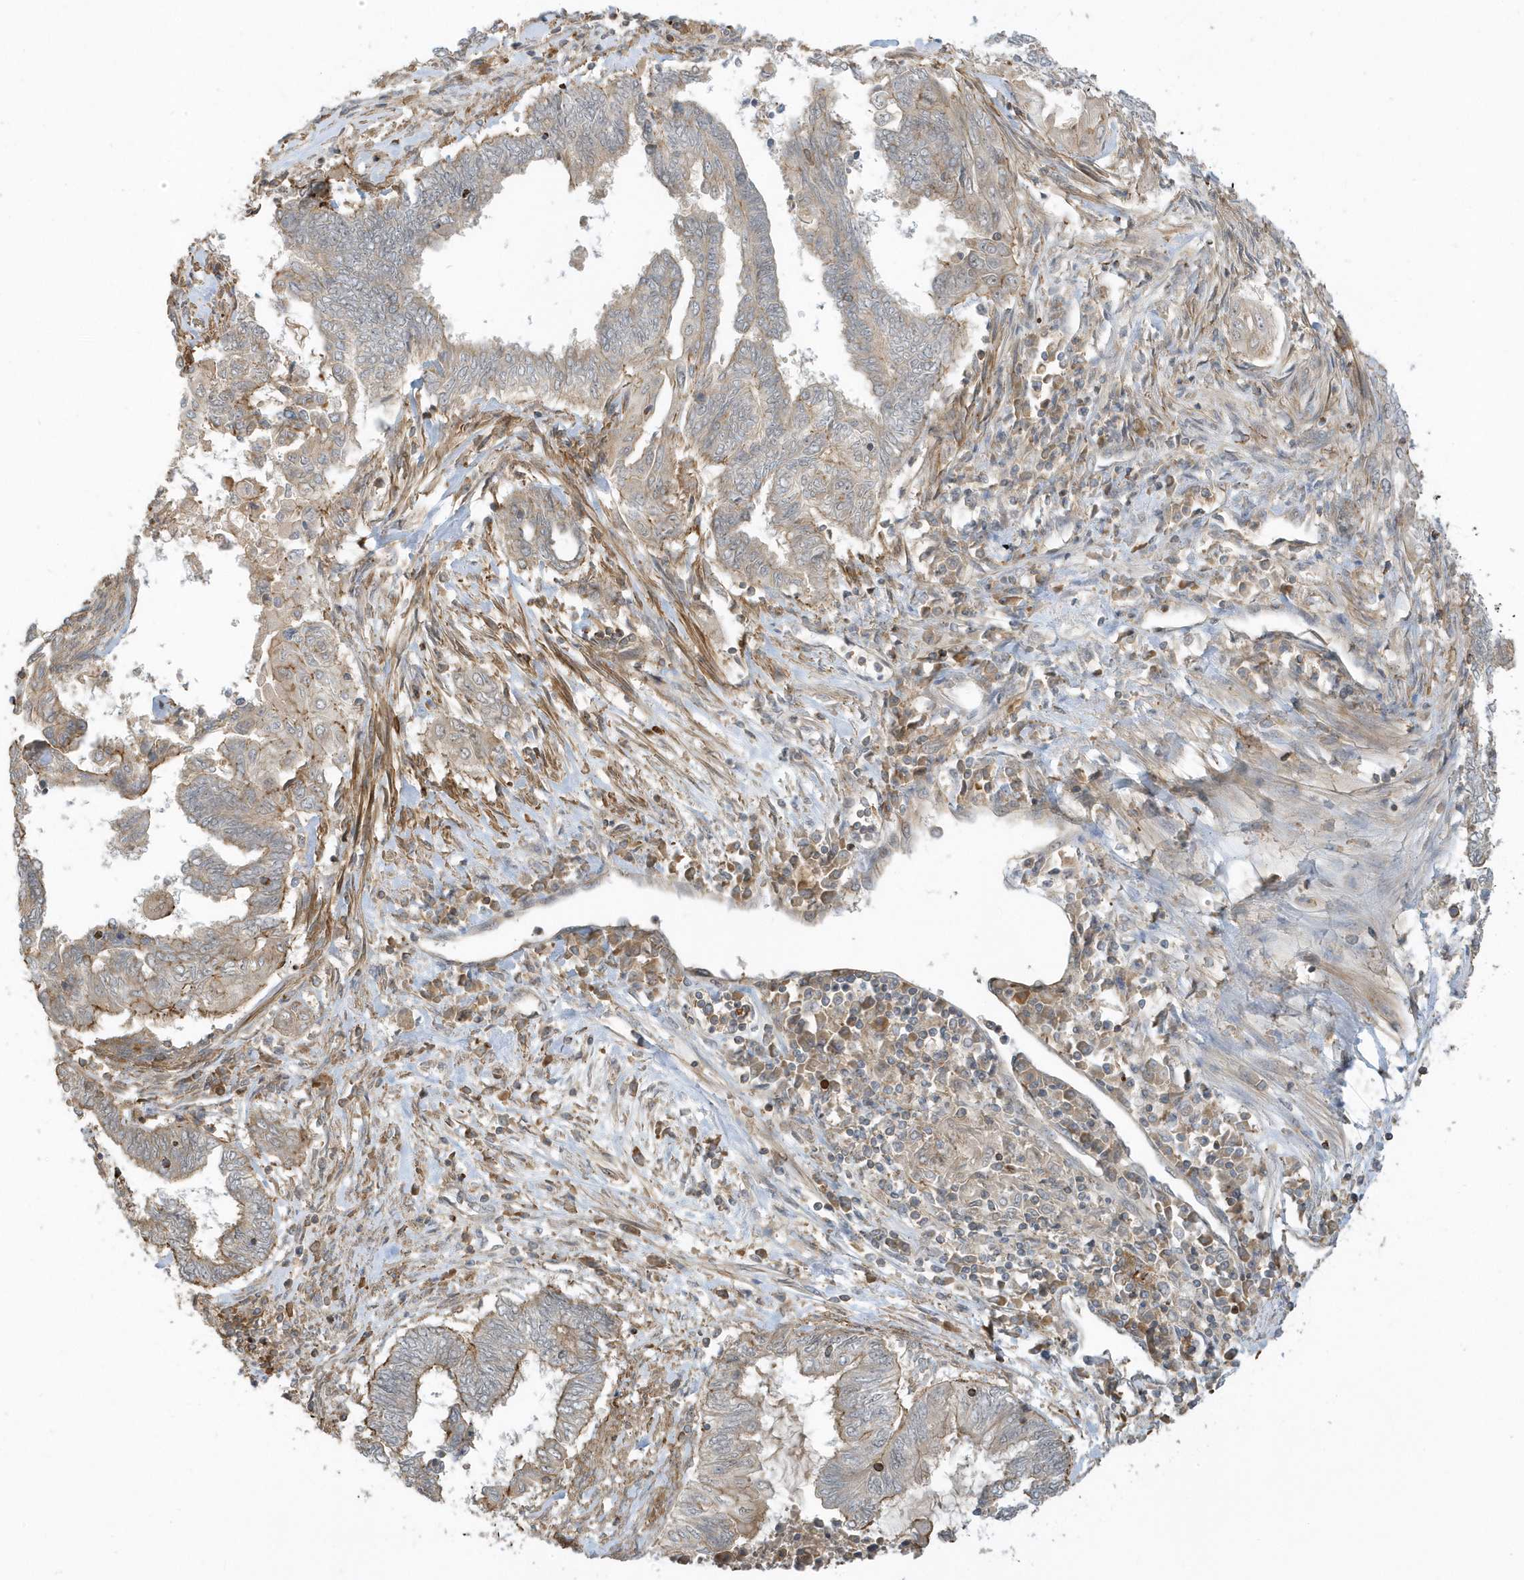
{"staining": {"intensity": "weak", "quantity": "25%-75%", "location": "cytoplasmic/membranous"}, "tissue": "endometrial cancer", "cell_type": "Tumor cells", "image_type": "cancer", "snomed": [{"axis": "morphology", "description": "Adenocarcinoma, NOS"}, {"axis": "topography", "description": "Uterus"}, {"axis": "topography", "description": "Endometrium"}], "caption": "Immunohistochemistry of endometrial adenocarcinoma reveals low levels of weak cytoplasmic/membranous staining in about 25%-75% of tumor cells. The protein is stained brown, and the nuclei are stained in blue (DAB (3,3'-diaminobenzidine) IHC with brightfield microscopy, high magnification).", "gene": "ZBTB8A", "patient": {"sex": "female", "age": 70}}